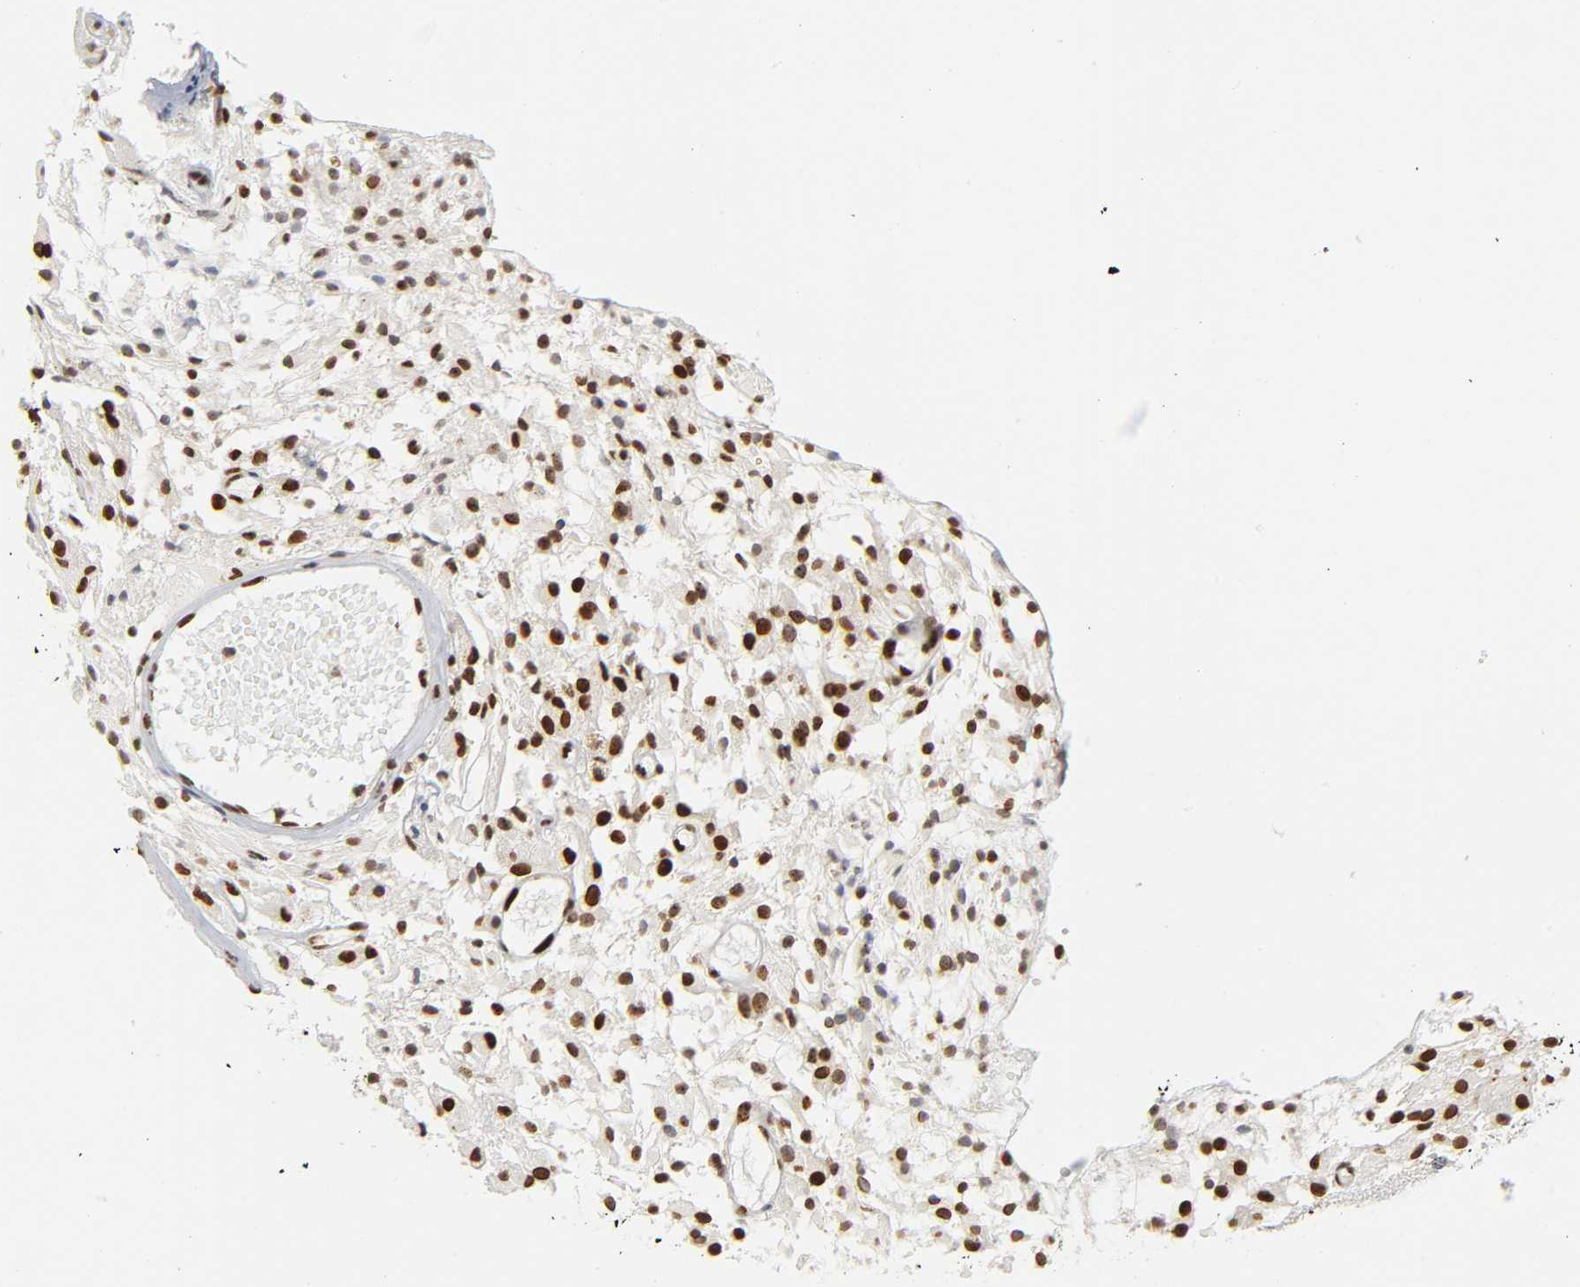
{"staining": {"intensity": "strong", "quantity": ">75%", "location": "nuclear"}, "tissue": "glioma", "cell_type": "Tumor cells", "image_type": "cancer", "snomed": [{"axis": "morphology", "description": "Glioma, malignant, High grade"}, {"axis": "topography", "description": "Brain"}], "caption": "Glioma tissue displays strong nuclear staining in about >75% of tumor cells, visualized by immunohistochemistry. The protein is stained brown, and the nuclei are stained in blue (DAB IHC with brightfield microscopy, high magnification).", "gene": "SUMO1", "patient": {"sex": "female", "age": 59}}